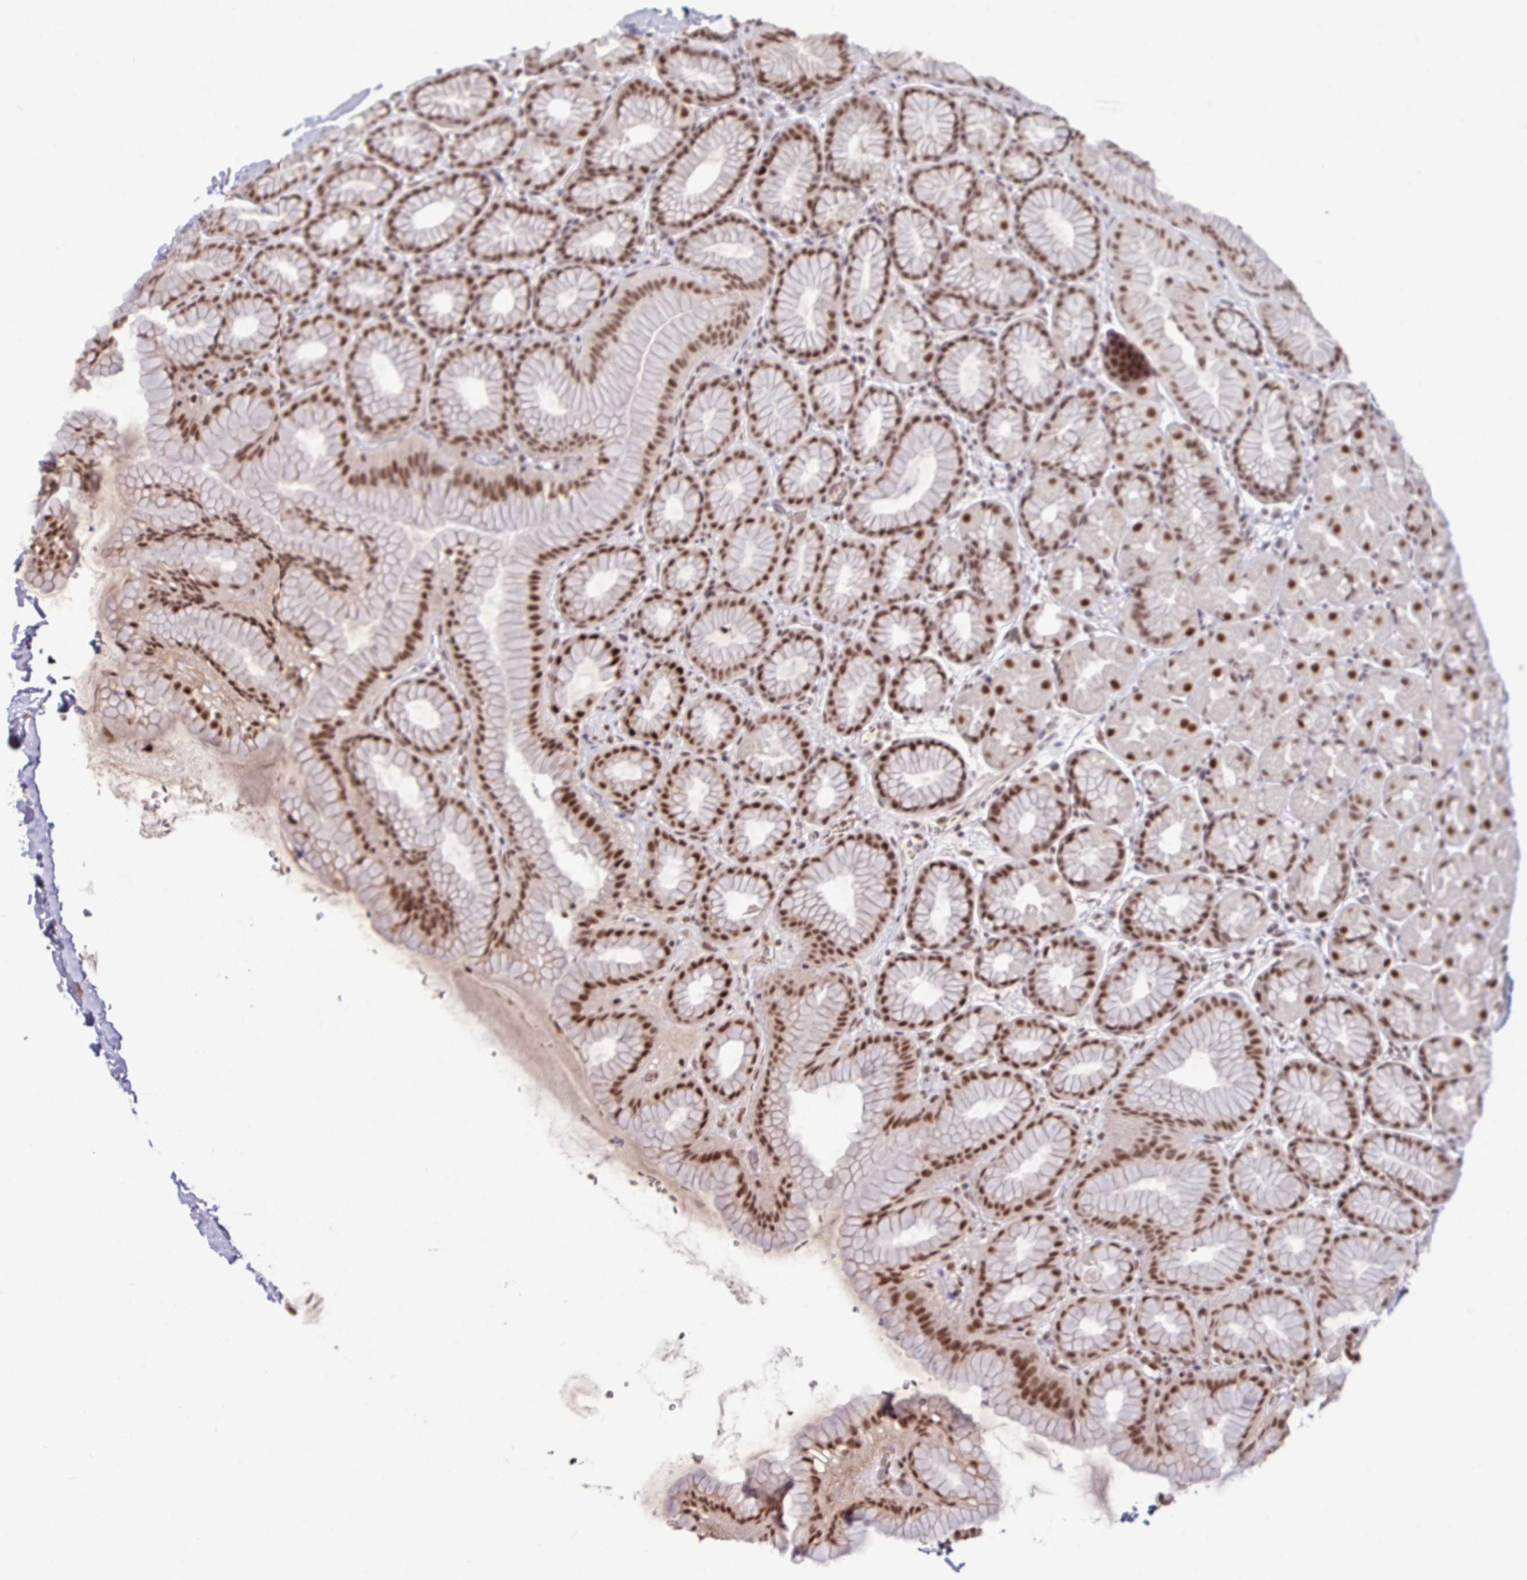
{"staining": {"intensity": "strong", "quantity": ">75%", "location": "nuclear"}, "tissue": "stomach", "cell_type": "Glandular cells", "image_type": "normal", "snomed": [{"axis": "morphology", "description": "Normal tissue, NOS"}, {"axis": "topography", "description": "Stomach, lower"}], "caption": "Immunohistochemical staining of unremarkable stomach displays high levels of strong nuclear expression in approximately >75% of glandular cells. (DAB IHC with brightfield microscopy, high magnification).", "gene": "TDG", "patient": {"sex": "male", "age": 67}}